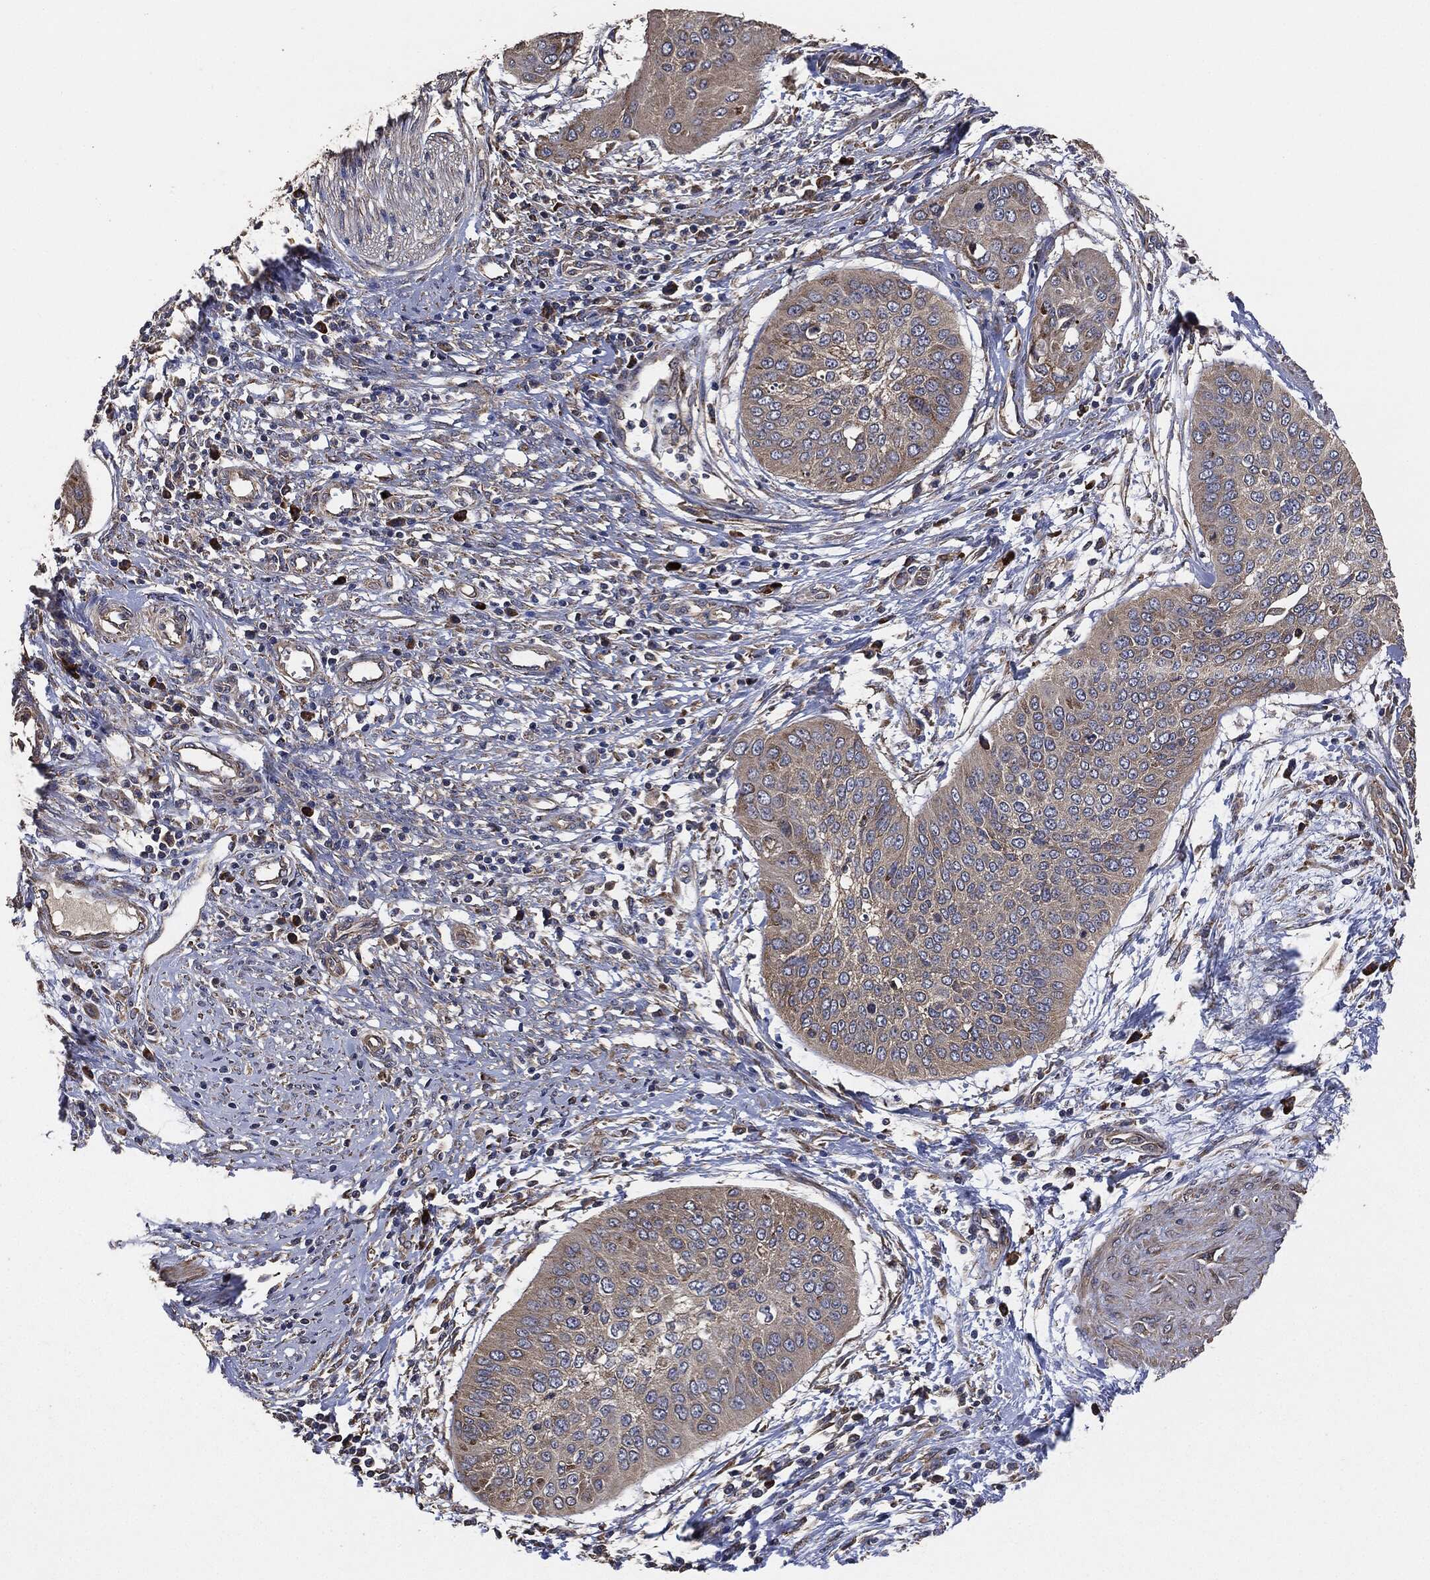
{"staining": {"intensity": "moderate", "quantity": "<25%", "location": "cytoplasmic/membranous"}, "tissue": "cervical cancer", "cell_type": "Tumor cells", "image_type": "cancer", "snomed": [{"axis": "morphology", "description": "Normal tissue, NOS"}, {"axis": "morphology", "description": "Squamous cell carcinoma, NOS"}, {"axis": "topography", "description": "Cervix"}], "caption": "Immunohistochemical staining of cervical squamous cell carcinoma shows moderate cytoplasmic/membranous protein positivity in about <25% of tumor cells.", "gene": "STK3", "patient": {"sex": "female", "age": 39}}